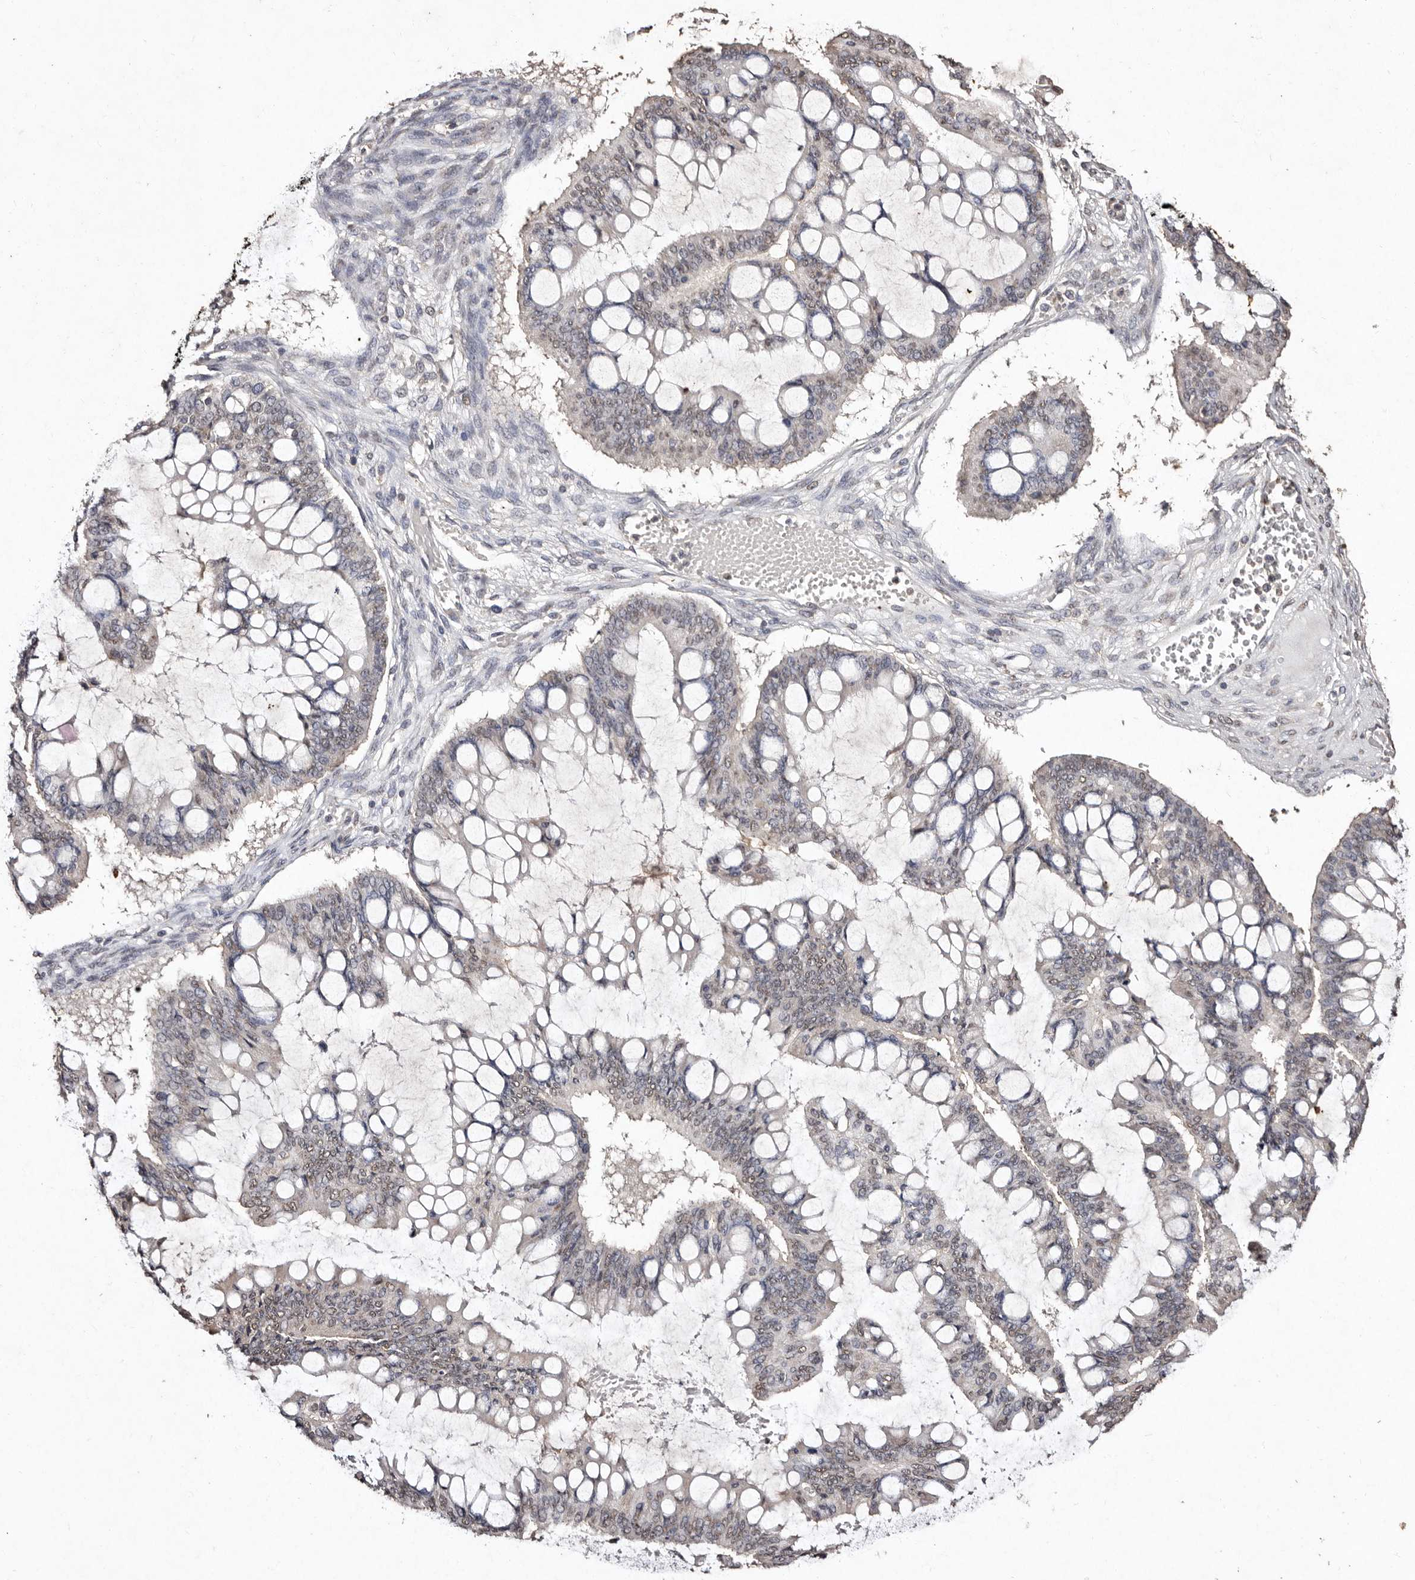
{"staining": {"intensity": "weak", "quantity": "<25%", "location": "nuclear"}, "tissue": "ovarian cancer", "cell_type": "Tumor cells", "image_type": "cancer", "snomed": [{"axis": "morphology", "description": "Cystadenocarcinoma, mucinous, NOS"}, {"axis": "topography", "description": "Ovary"}], "caption": "Immunohistochemistry (IHC) of human mucinous cystadenocarcinoma (ovarian) displays no staining in tumor cells.", "gene": "ERBB4", "patient": {"sex": "female", "age": 73}}